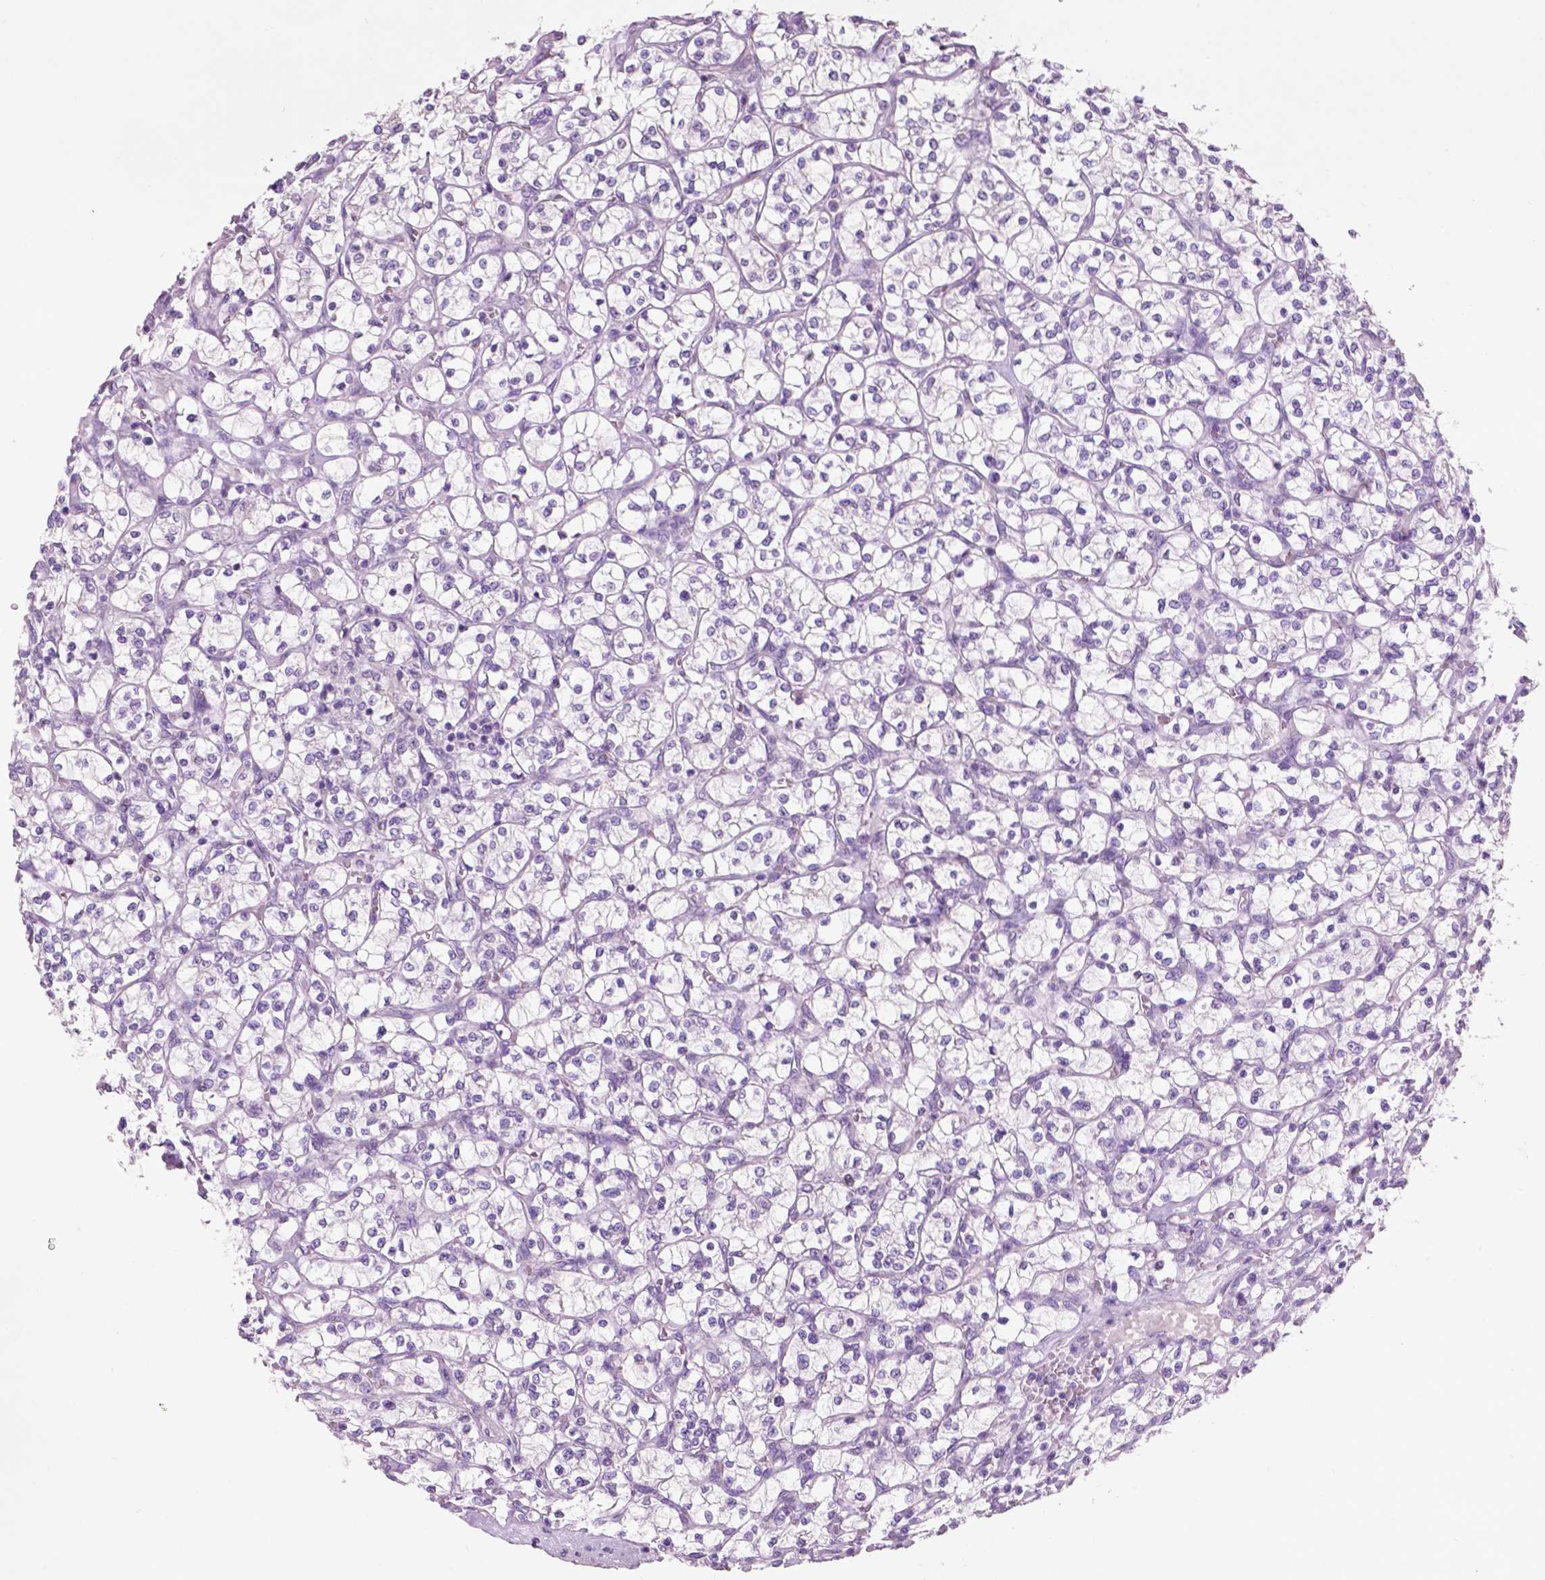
{"staining": {"intensity": "negative", "quantity": "none", "location": "none"}, "tissue": "renal cancer", "cell_type": "Tumor cells", "image_type": "cancer", "snomed": [{"axis": "morphology", "description": "Adenocarcinoma, NOS"}, {"axis": "topography", "description": "Kidney"}], "caption": "Tumor cells are negative for brown protein staining in renal cancer.", "gene": "CRYBA4", "patient": {"sex": "female", "age": 64}}